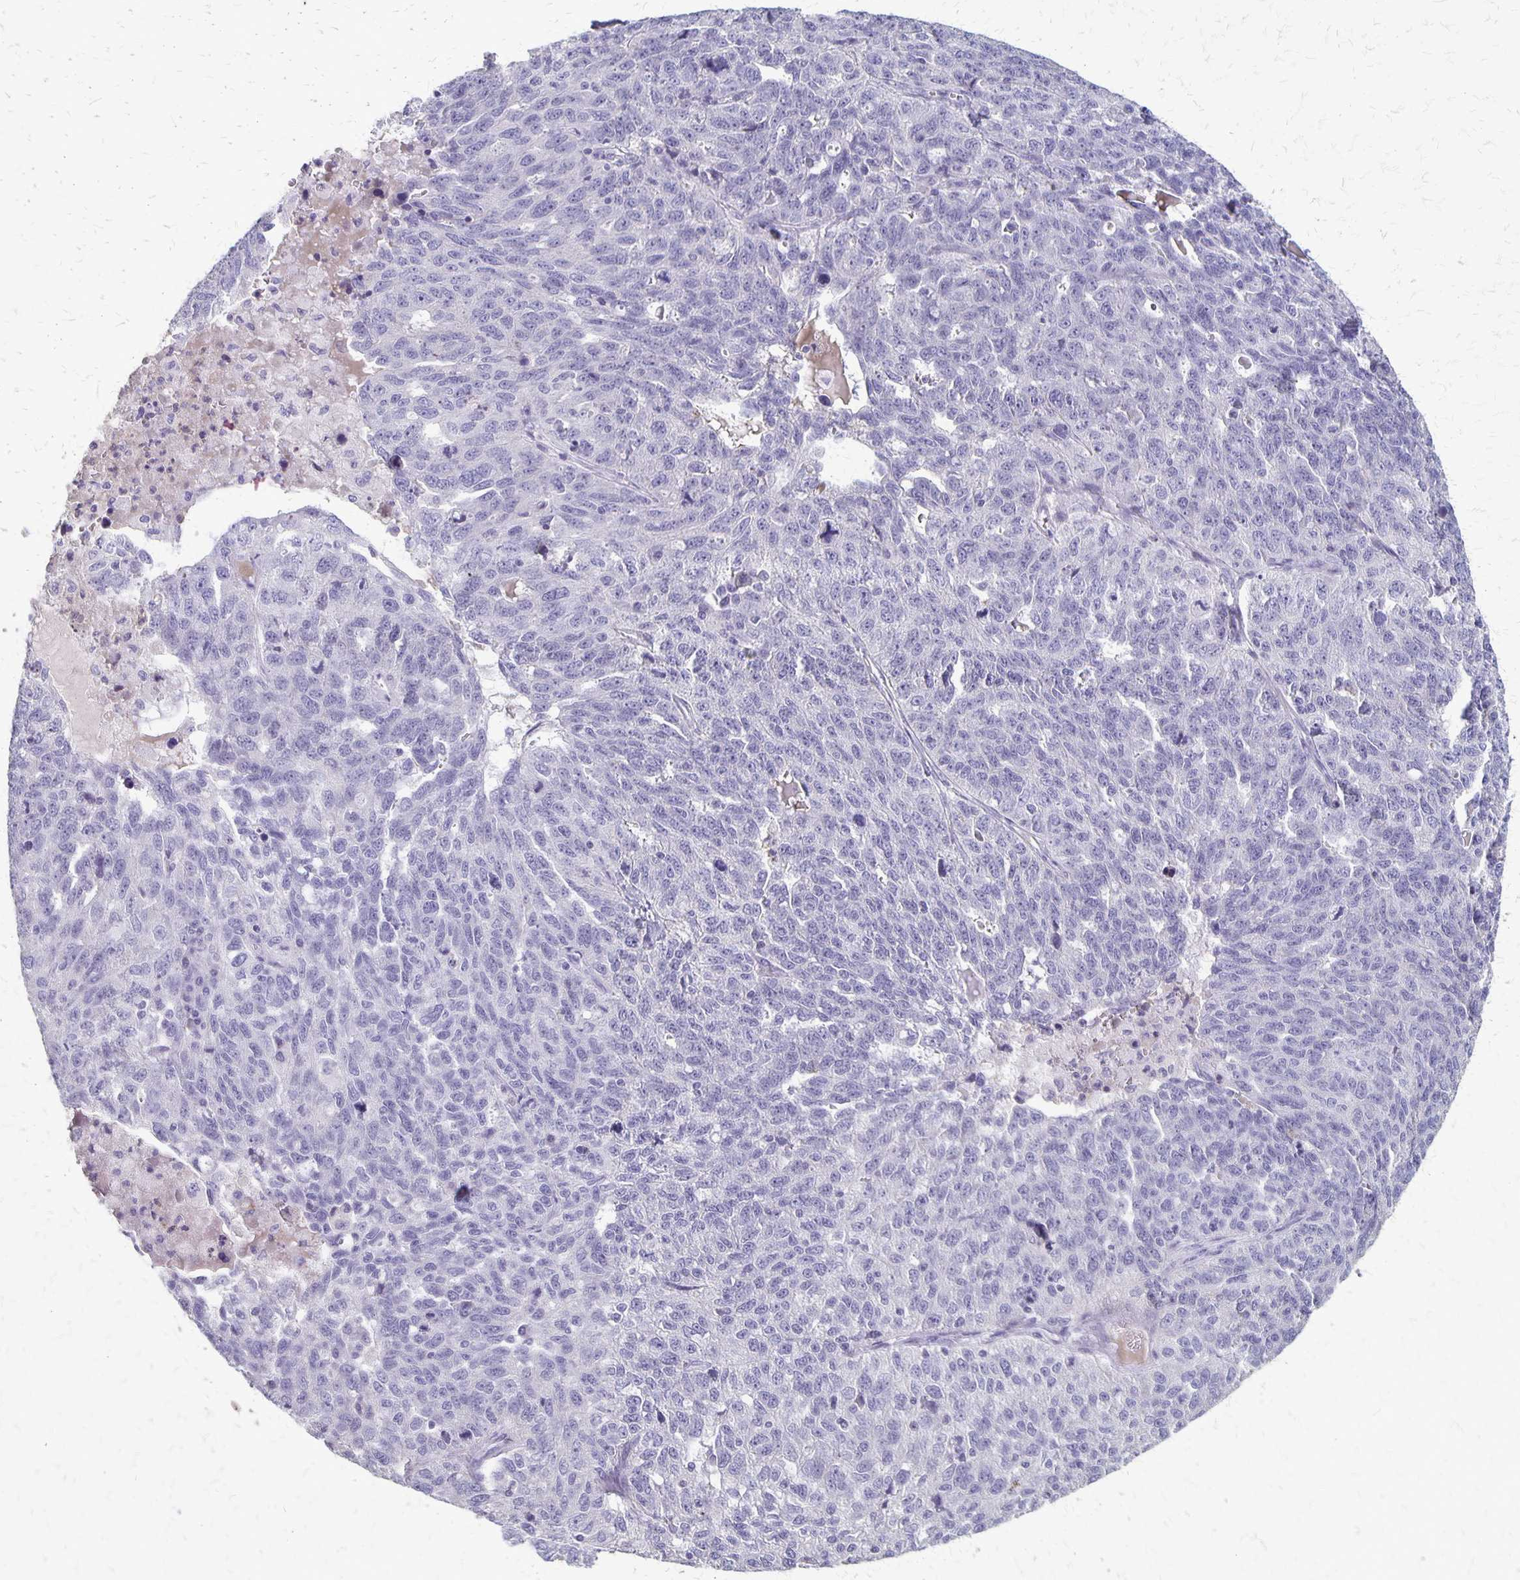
{"staining": {"intensity": "negative", "quantity": "none", "location": "none"}, "tissue": "ovarian cancer", "cell_type": "Tumor cells", "image_type": "cancer", "snomed": [{"axis": "morphology", "description": "Cystadenocarcinoma, serous, NOS"}, {"axis": "topography", "description": "Ovary"}], "caption": "Tumor cells are negative for brown protein staining in serous cystadenocarcinoma (ovarian).", "gene": "SEPTIN5", "patient": {"sex": "female", "age": 71}}